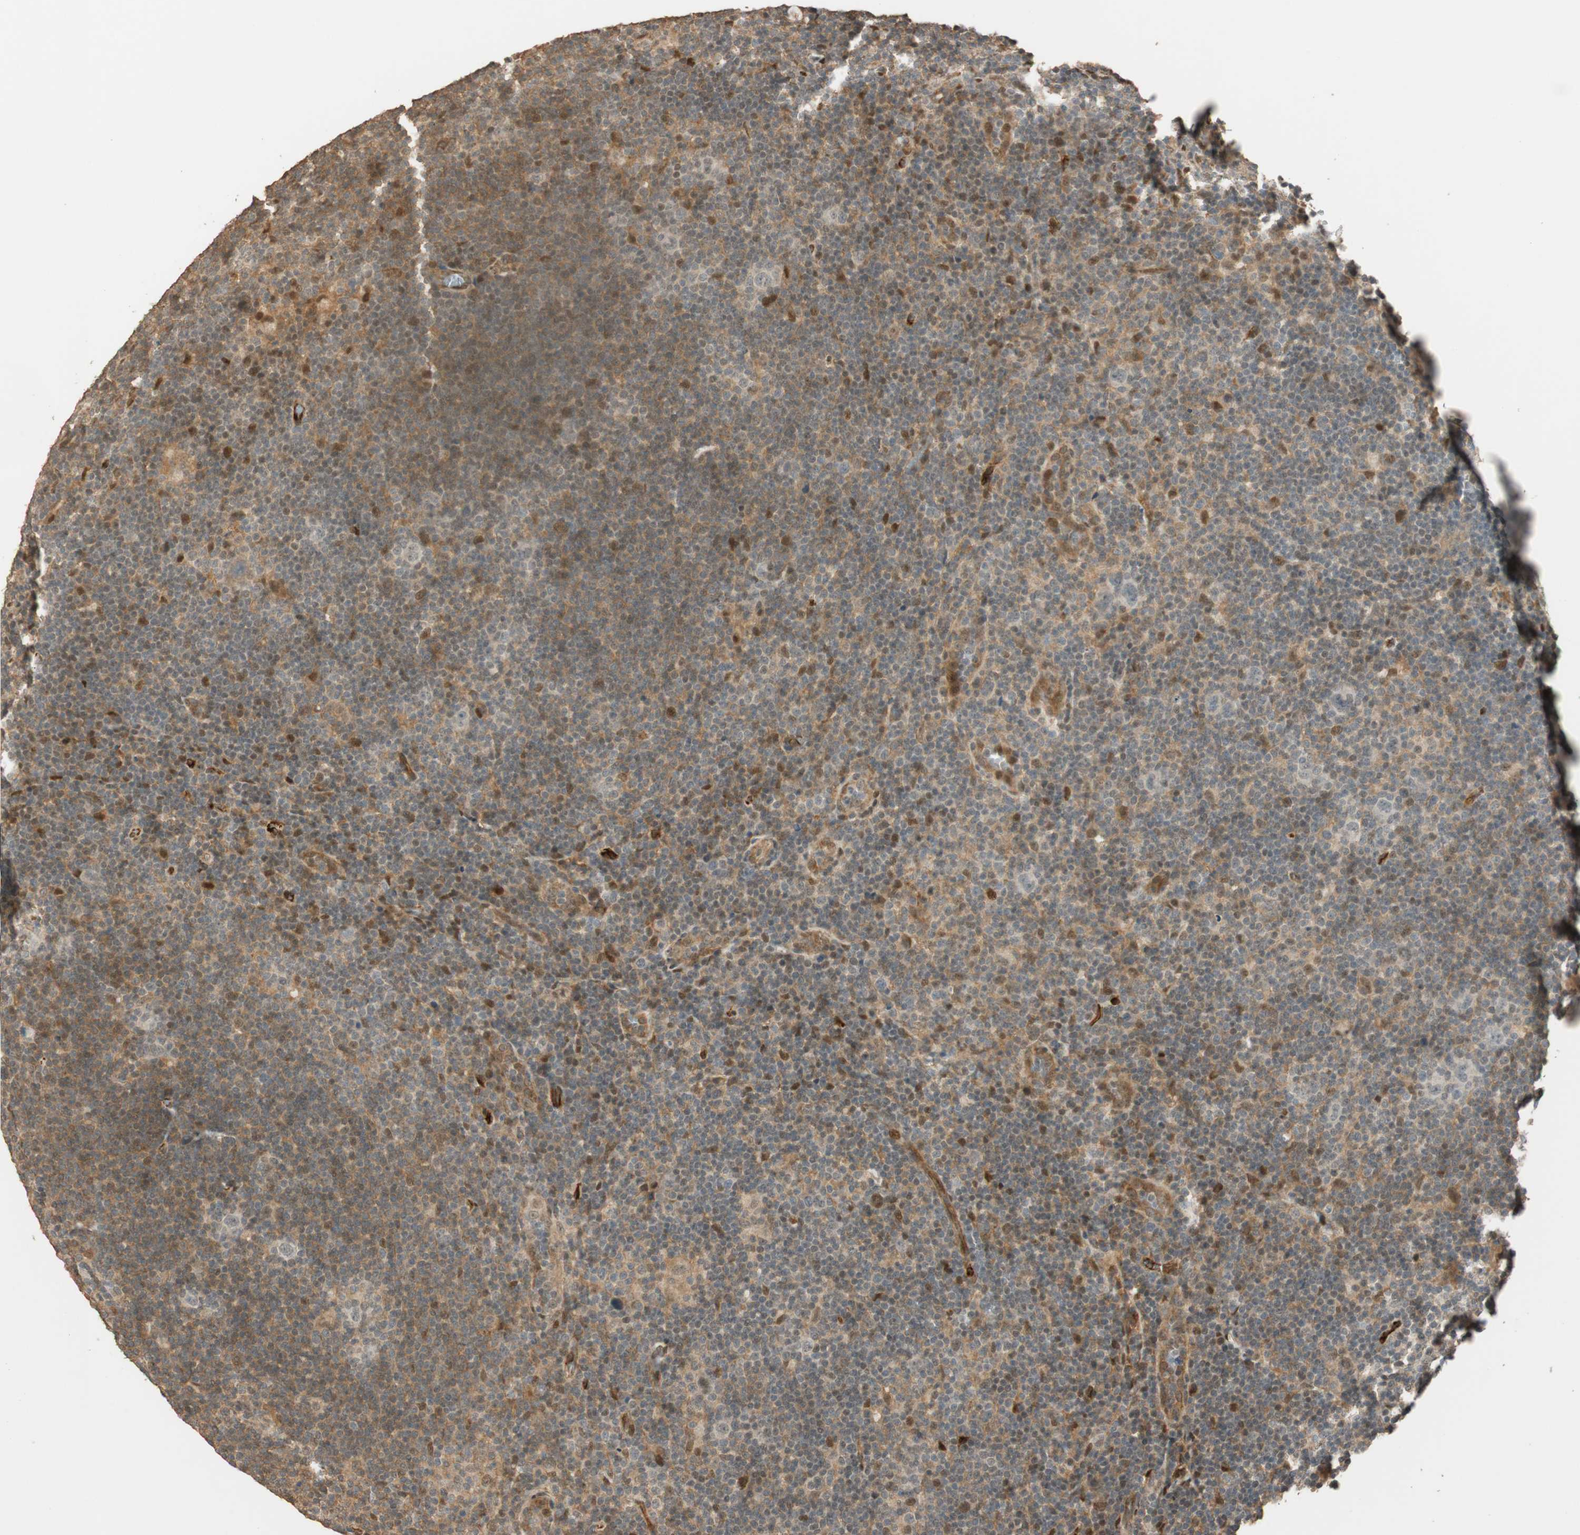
{"staining": {"intensity": "negative", "quantity": "none", "location": "none"}, "tissue": "lymphoma", "cell_type": "Tumor cells", "image_type": "cancer", "snomed": [{"axis": "morphology", "description": "Hodgkin's disease, NOS"}, {"axis": "topography", "description": "Lymph node"}], "caption": "Tumor cells are negative for protein expression in human Hodgkin's disease.", "gene": "NES", "patient": {"sex": "female", "age": 57}}